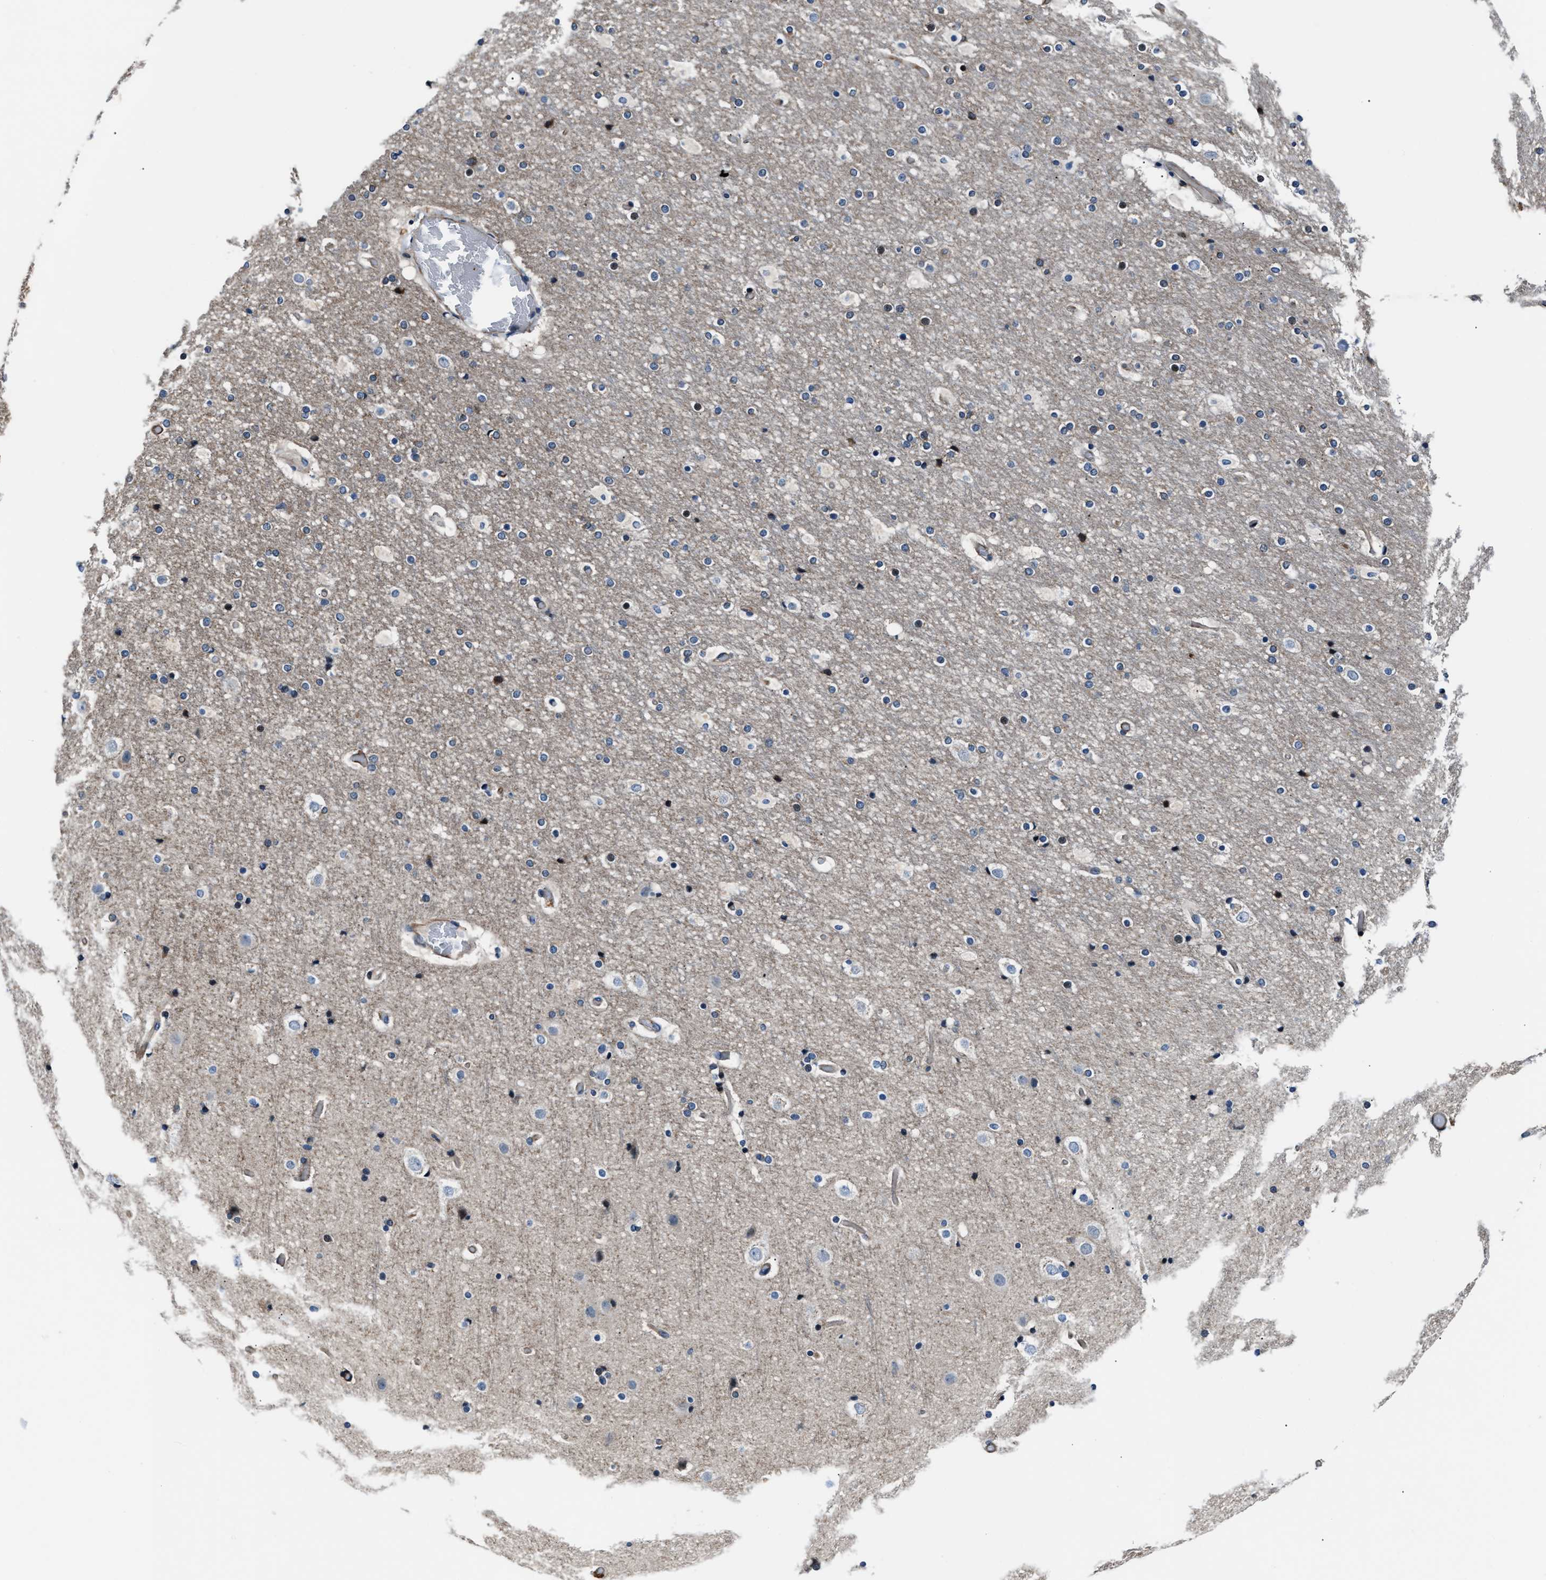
{"staining": {"intensity": "negative", "quantity": "none", "location": "none"}, "tissue": "cerebral cortex", "cell_type": "Endothelial cells", "image_type": "normal", "snomed": [{"axis": "morphology", "description": "Normal tissue, NOS"}, {"axis": "topography", "description": "Cerebral cortex"}], "caption": "High power microscopy image of an immunohistochemistry (IHC) micrograph of normal cerebral cortex, revealing no significant staining in endothelial cells.", "gene": "MPDZ", "patient": {"sex": "male", "age": 57}}